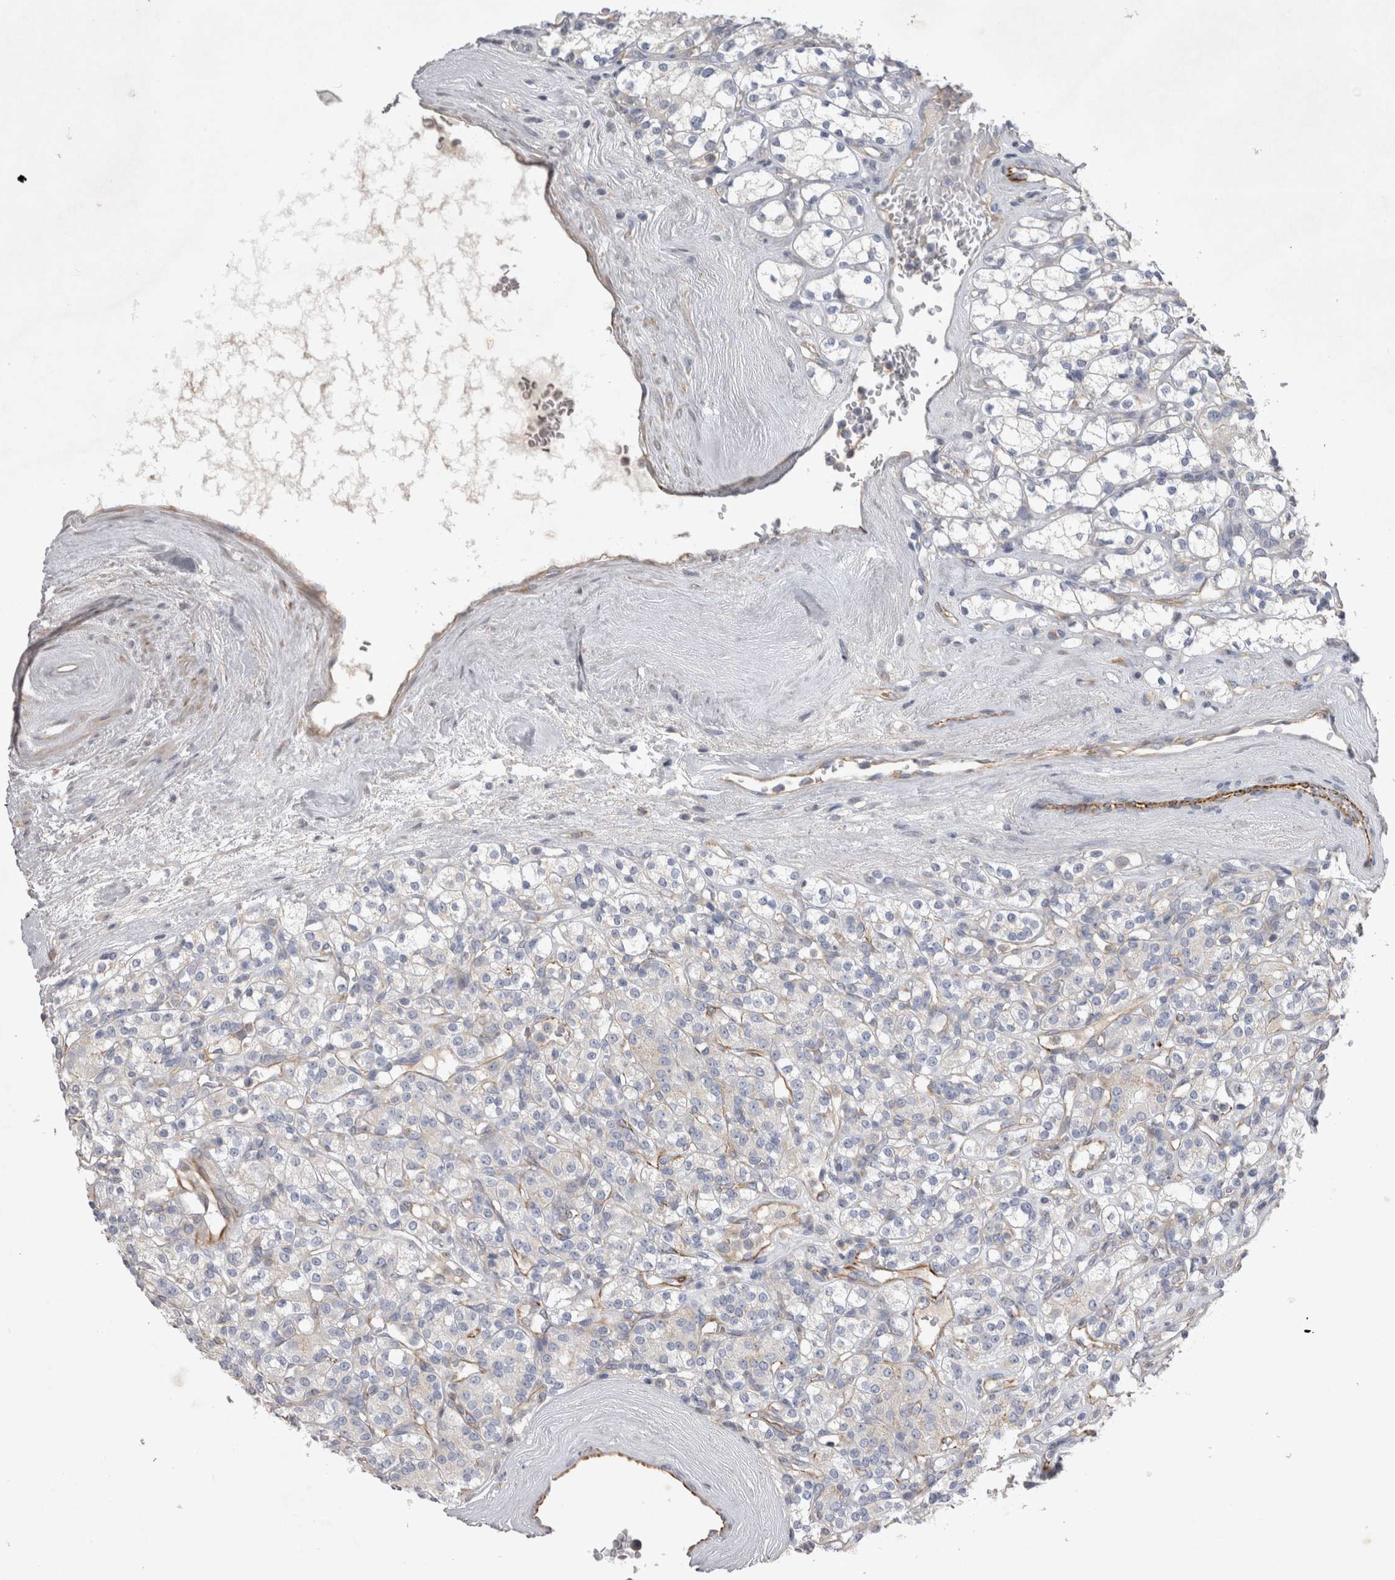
{"staining": {"intensity": "negative", "quantity": "none", "location": "none"}, "tissue": "renal cancer", "cell_type": "Tumor cells", "image_type": "cancer", "snomed": [{"axis": "morphology", "description": "Adenocarcinoma, NOS"}, {"axis": "topography", "description": "Kidney"}], "caption": "IHC image of neoplastic tissue: renal cancer stained with DAB shows no significant protein positivity in tumor cells.", "gene": "STRADB", "patient": {"sex": "male", "age": 77}}